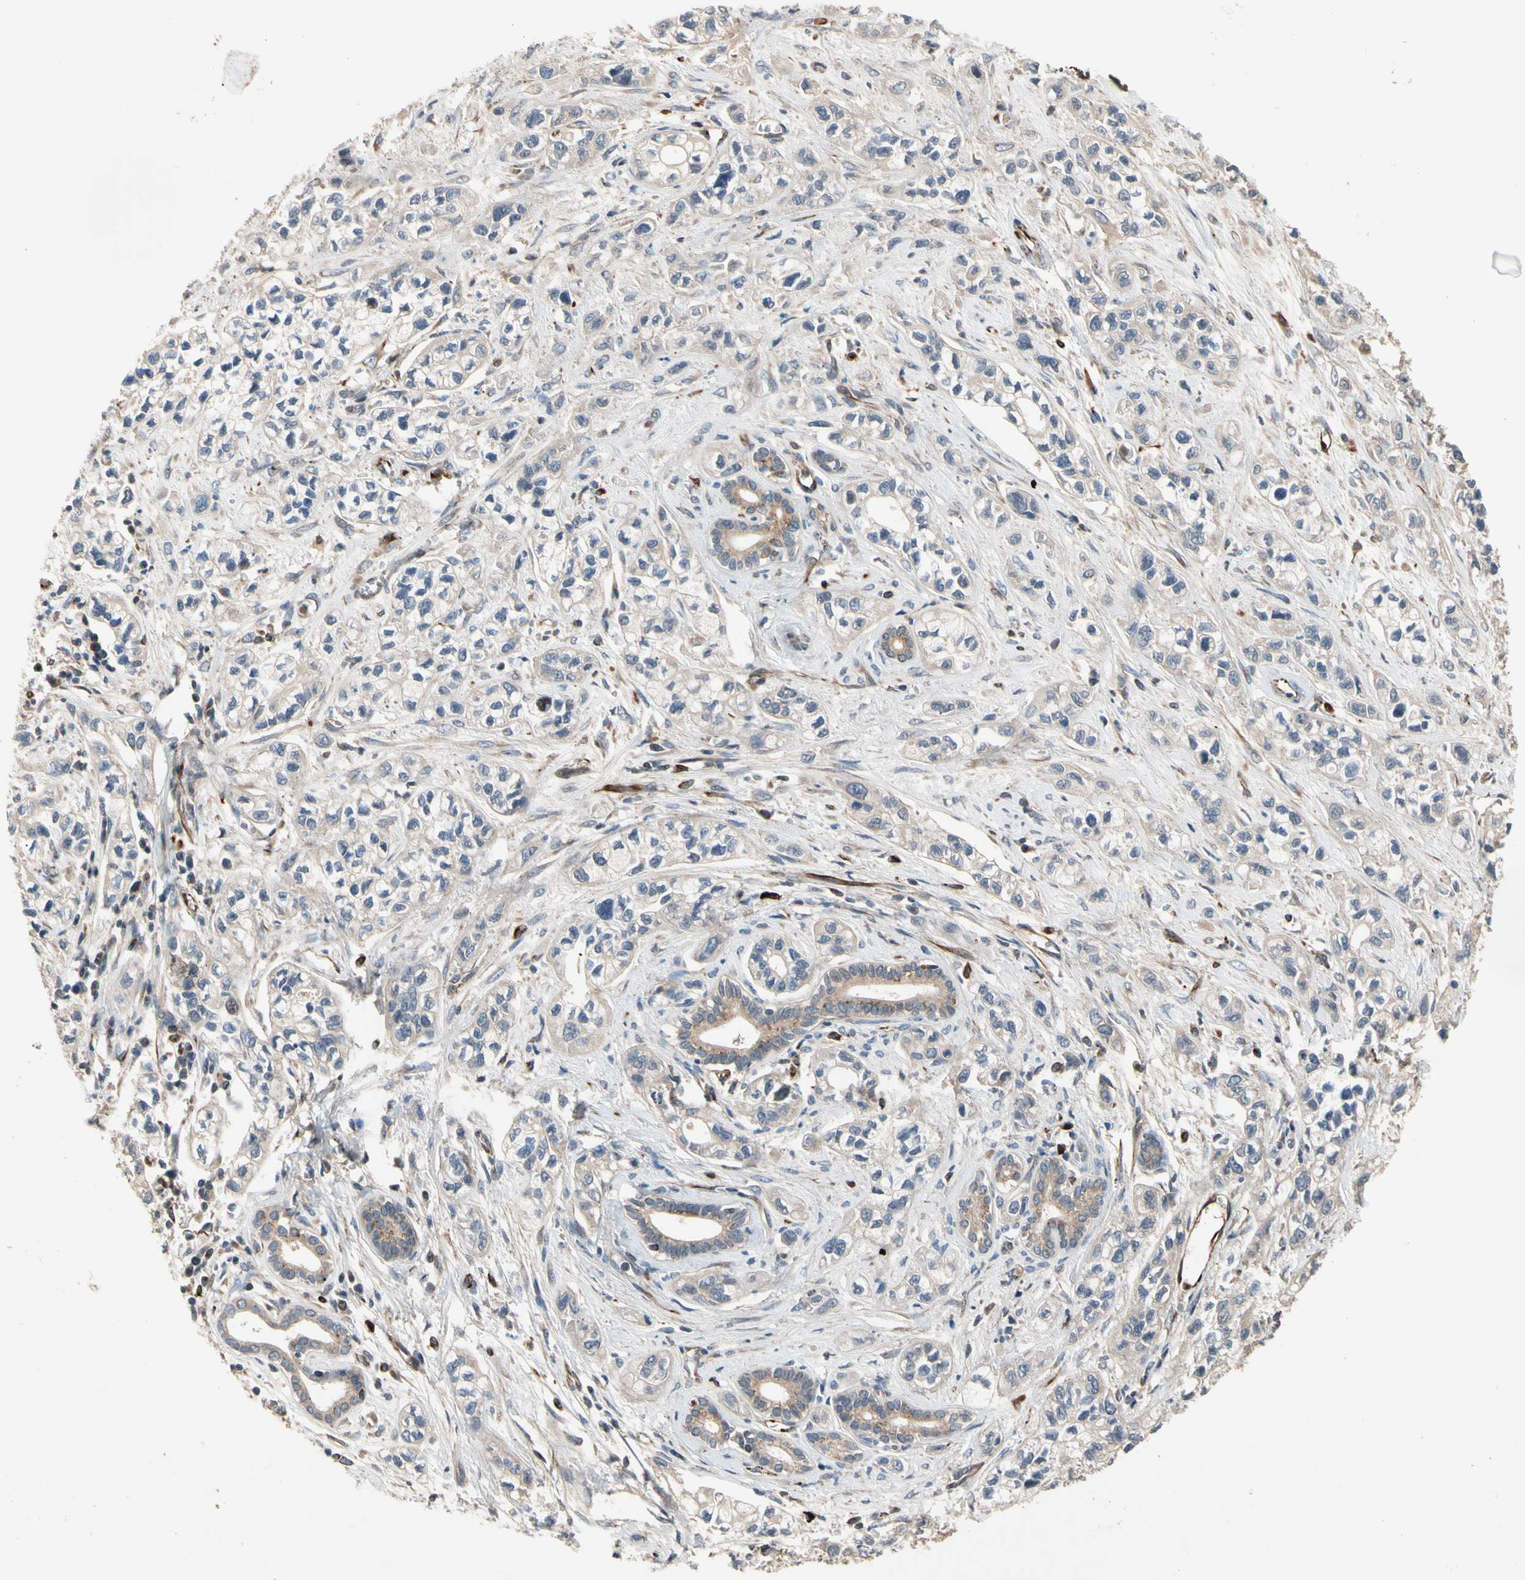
{"staining": {"intensity": "weak", "quantity": "<25%", "location": "cytoplasmic/membranous"}, "tissue": "pancreatic cancer", "cell_type": "Tumor cells", "image_type": "cancer", "snomed": [{"axis": "morphology", "description": "Adenocarcinoma, NOS"}, {"axis": "topography", "description": "Pancreas"}], "caption": "Immunohistochemistry (IHC) of pancreatic cancer (adenocarcinoma) reveals no staining in tumor cells.", "gene": "FGD6", "patient": {"sex": "male", "age": 74}}